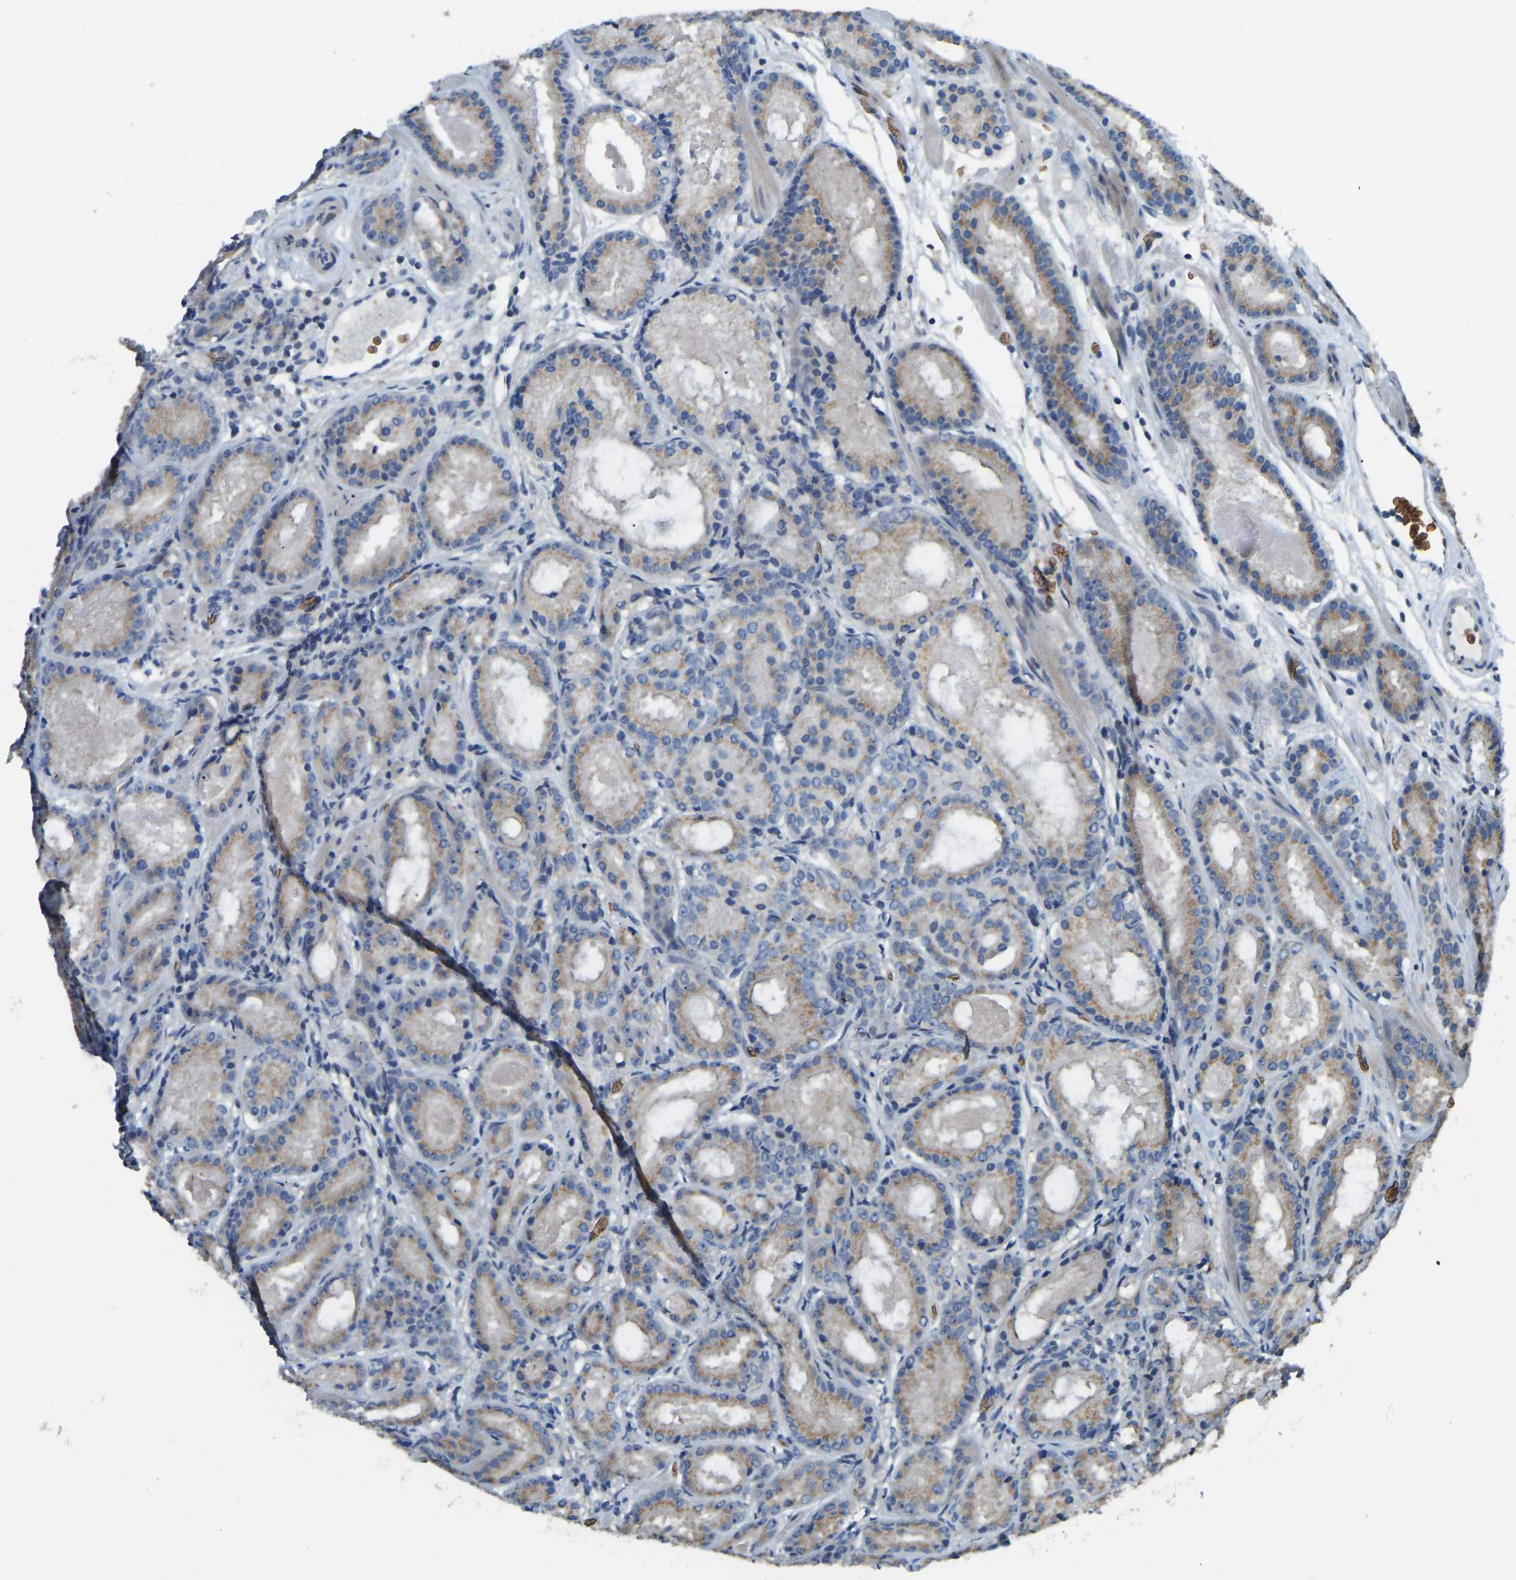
{"staining": {"intensity": "weak", "quantity": ">75%", "location": "cytoplasmic/membranous"}, "tissue": "prostate cancer", "cell_type": "Tumor cells", "image_type": "cancer", "snomed": [{"axis": "morphology", "description": "Adenocarcinoma, Low grade"}, {"axis": "topography", "description": "Prostate"}], "caption": "Protein staining of prostate cancer (adenocarcinoma (low-grade)) tissue exhibits weak cytoplasmic/membranous positivity in approximately >75% of tumor cells.", "gene": "CFAP298", "patient": {"sex": "male", "age": 69}}